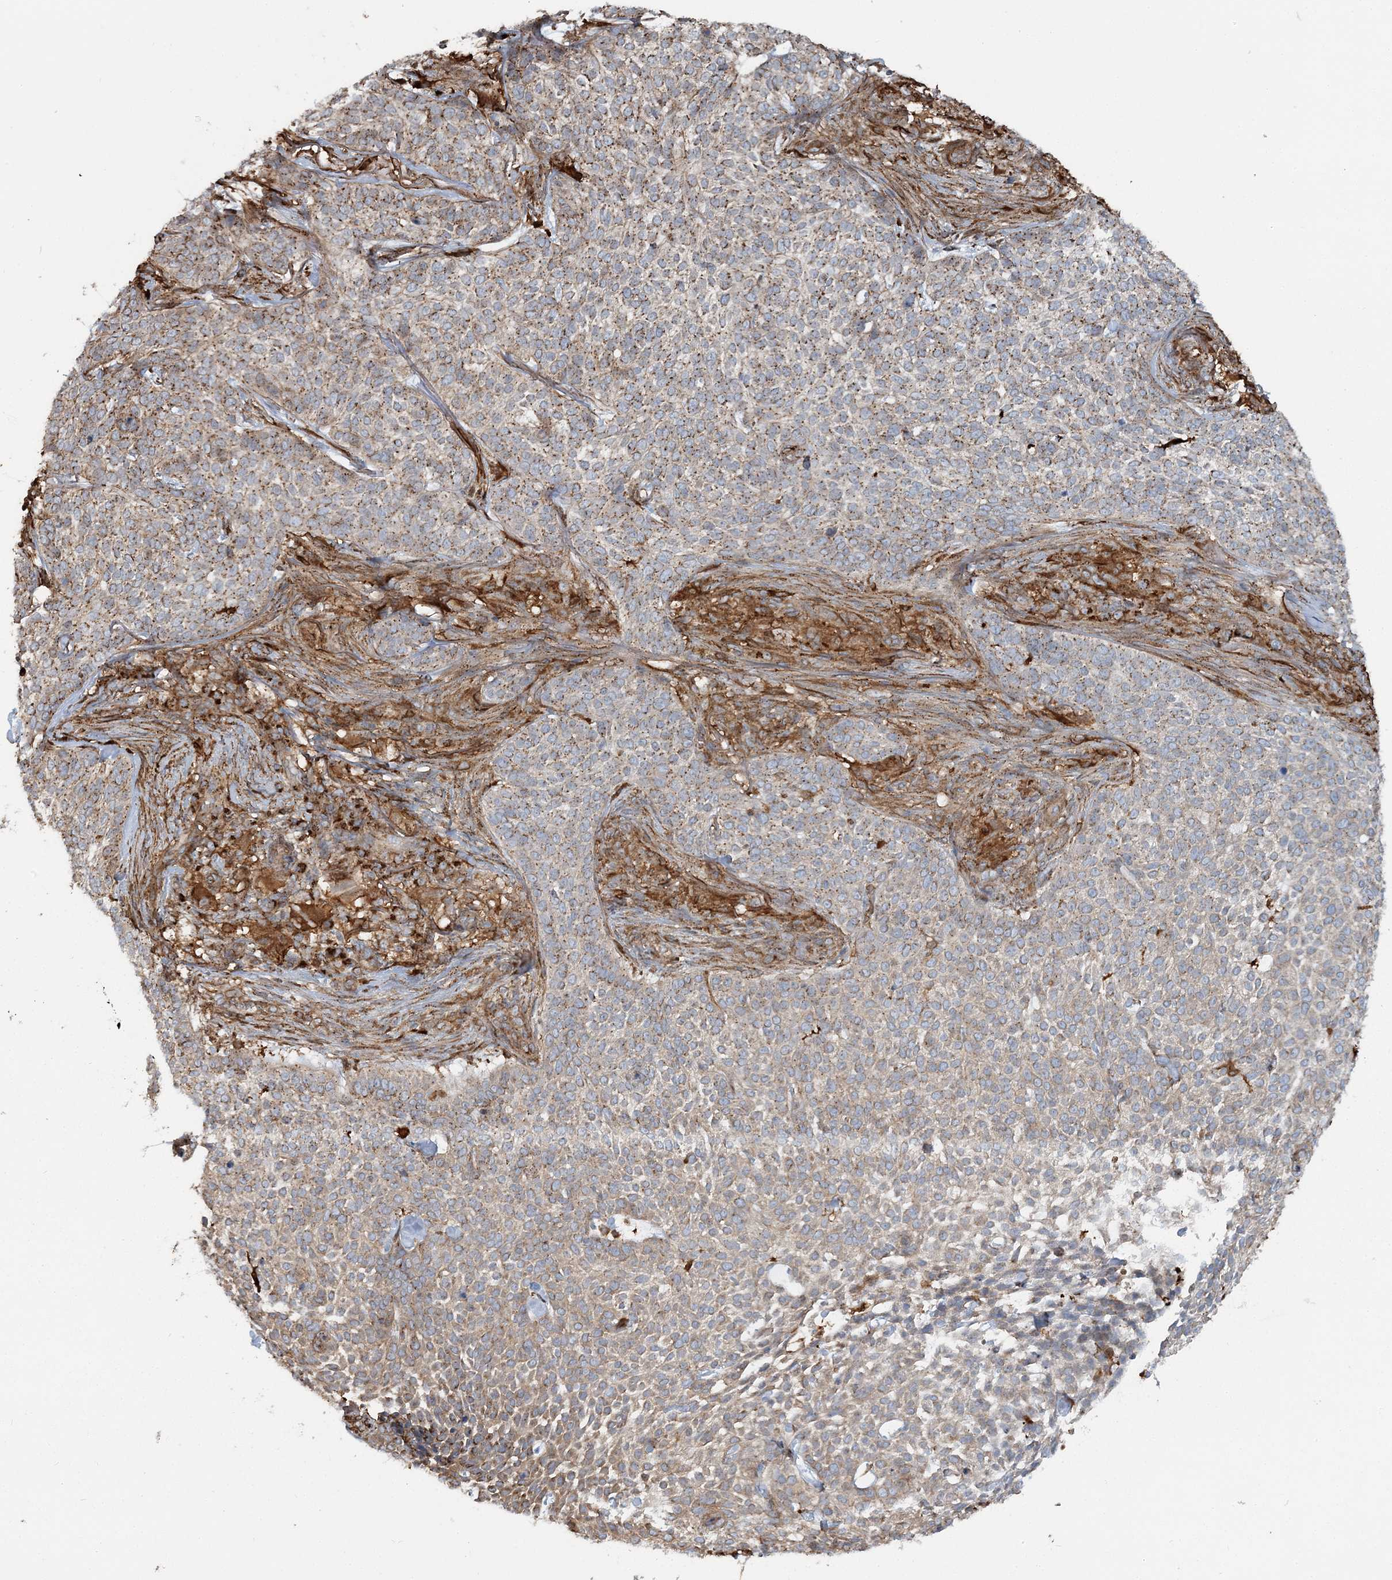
{"staining": {"intensity": "weak", "quantity": ">75%", "location": "cytoplasmic/membranous"}, "tissue": "skin cancer", "cell_type": "Tumor cells", "image_type": "cancer", "snomed": [{"axis": "morphology", "description": "Basal cell carcinoma"}, {"axis": "topography", "description": "Skin"}], "caption": "Basal cell carcinoma (skin) was stained to show a protein in brown. There is low levels of weak cytoplasmic/membranous expression in approximately >75% of tumor cells. Ihc stains the protein in brown and the nuclei are stained blue.", "gene": "TRAF3IP2", "patient": {"sex": "female", "age": 64}}